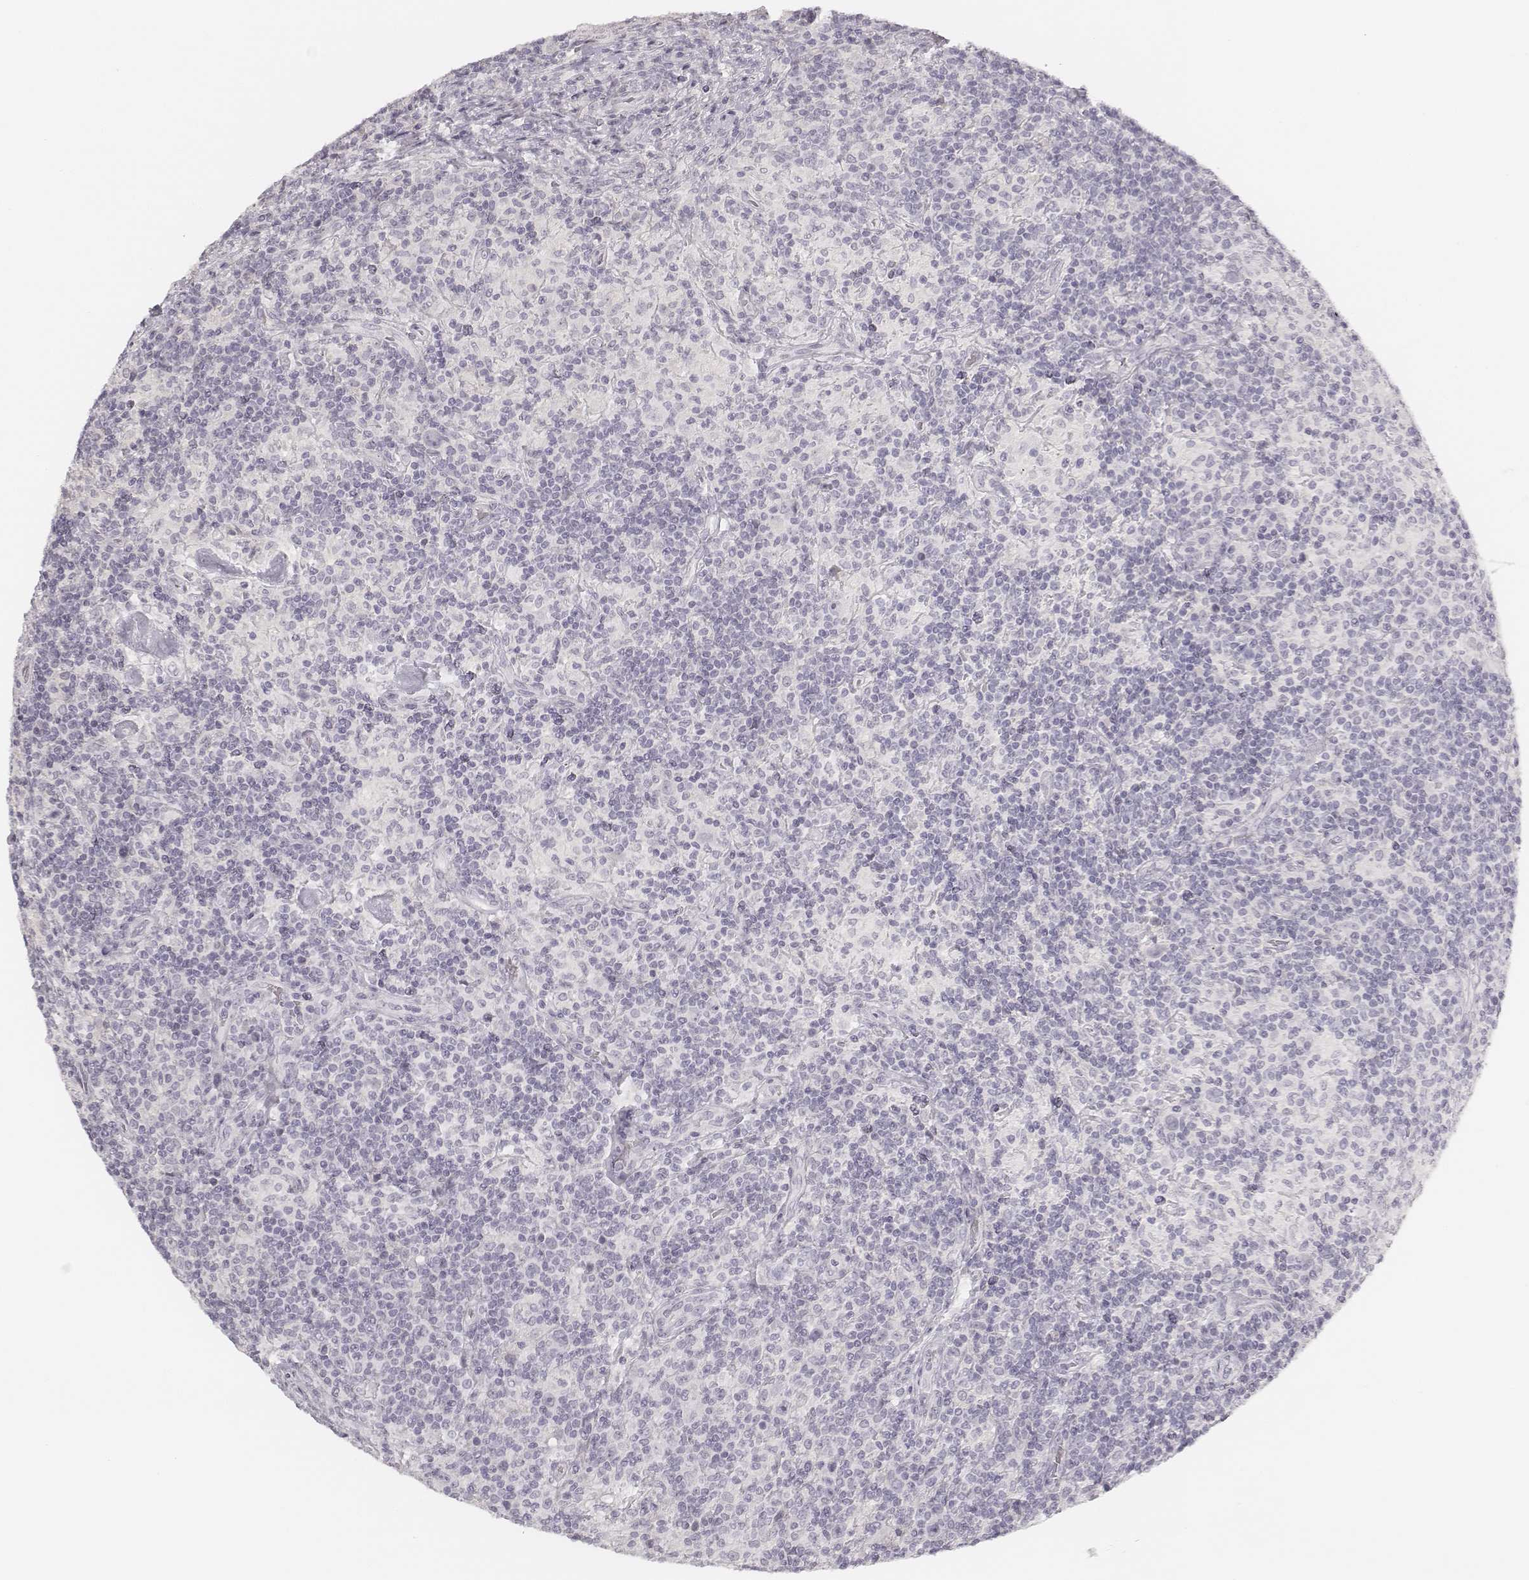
{"staining": {"intensity": "negative", "quantity": "none", "location": "none"}, "tissue": "lymphoma", "cell_type": "Tumor cells", "image_type": "cancer", "snomed": [{"axis": "morphology", "description": "Hodgkin's disease, NOS"}, {"axis": "topography", "description": "Lymph node"}], "caption": "DAB immunohistochemical staining of human Hodgkin's disease demonstrates no significant expression in tumor cells. (DAB (3,3'-diaminobenzidine) immunohistochemistry (IHC), high magnification).", "gene": "DSG4", "patient": {"sex": "male", "age": 70}}